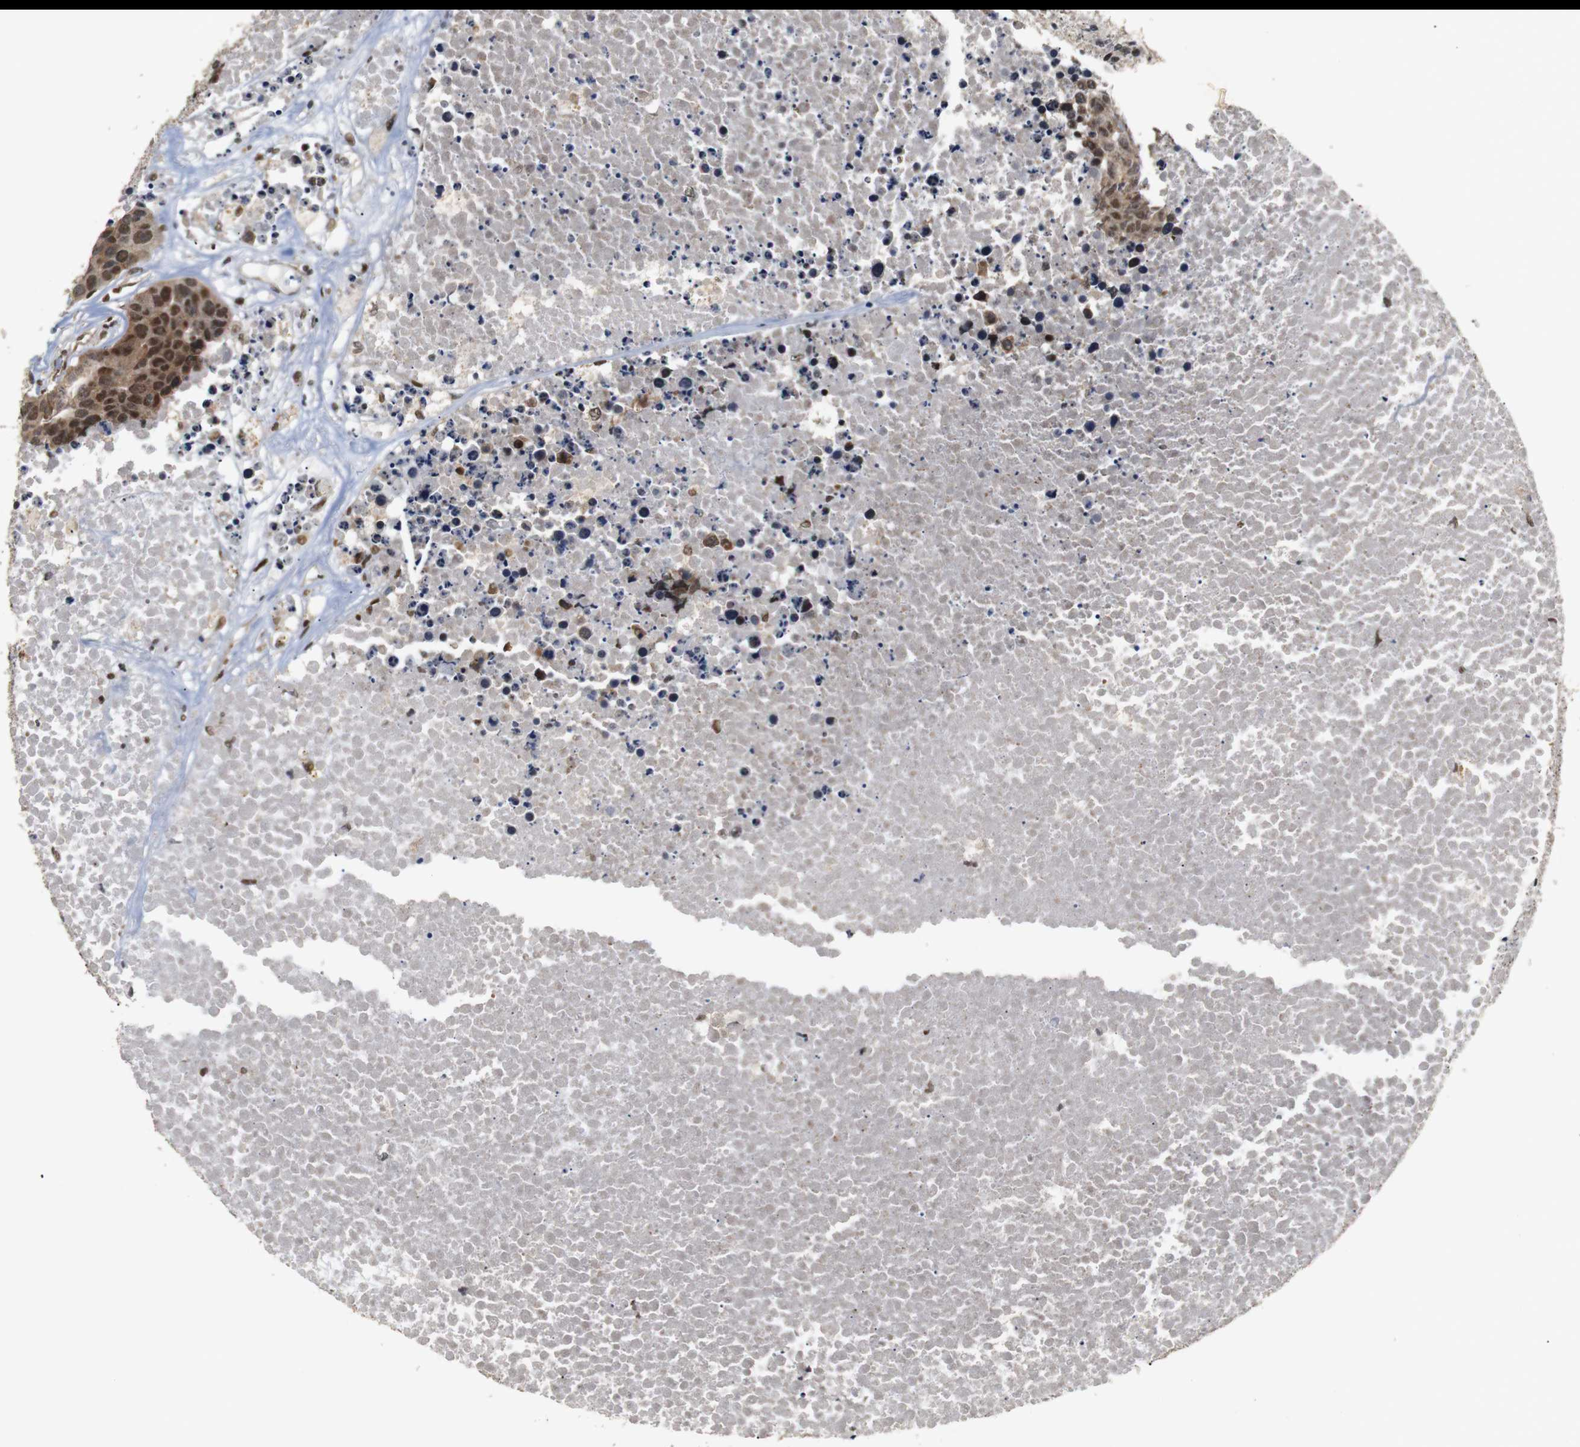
{"staining": {"intensity": "moderate", "quantity": ">75%", "location": "cytoplasmic/membranous,nuclear"}, "tissue": "carcinoid", "cell_type": "Tumor cells", "image_type": "cancer", "snomed": [{"axis": "morphology", "description": "Carcinoid, malignant, NOS"}, {"axis": "topography", "description": "Lung"}], "caption": "Tumor cells show medium levels of moderate cytoplasmic/membranous and nuclear positivity in approximately >75% of cells in carcinoid (malignant). Immunohistochemistry stains the protein of interest in brown and the nuclei are stained blue.", "gene": "PYM1", "patient": {"sex": "male", "age": 60}}